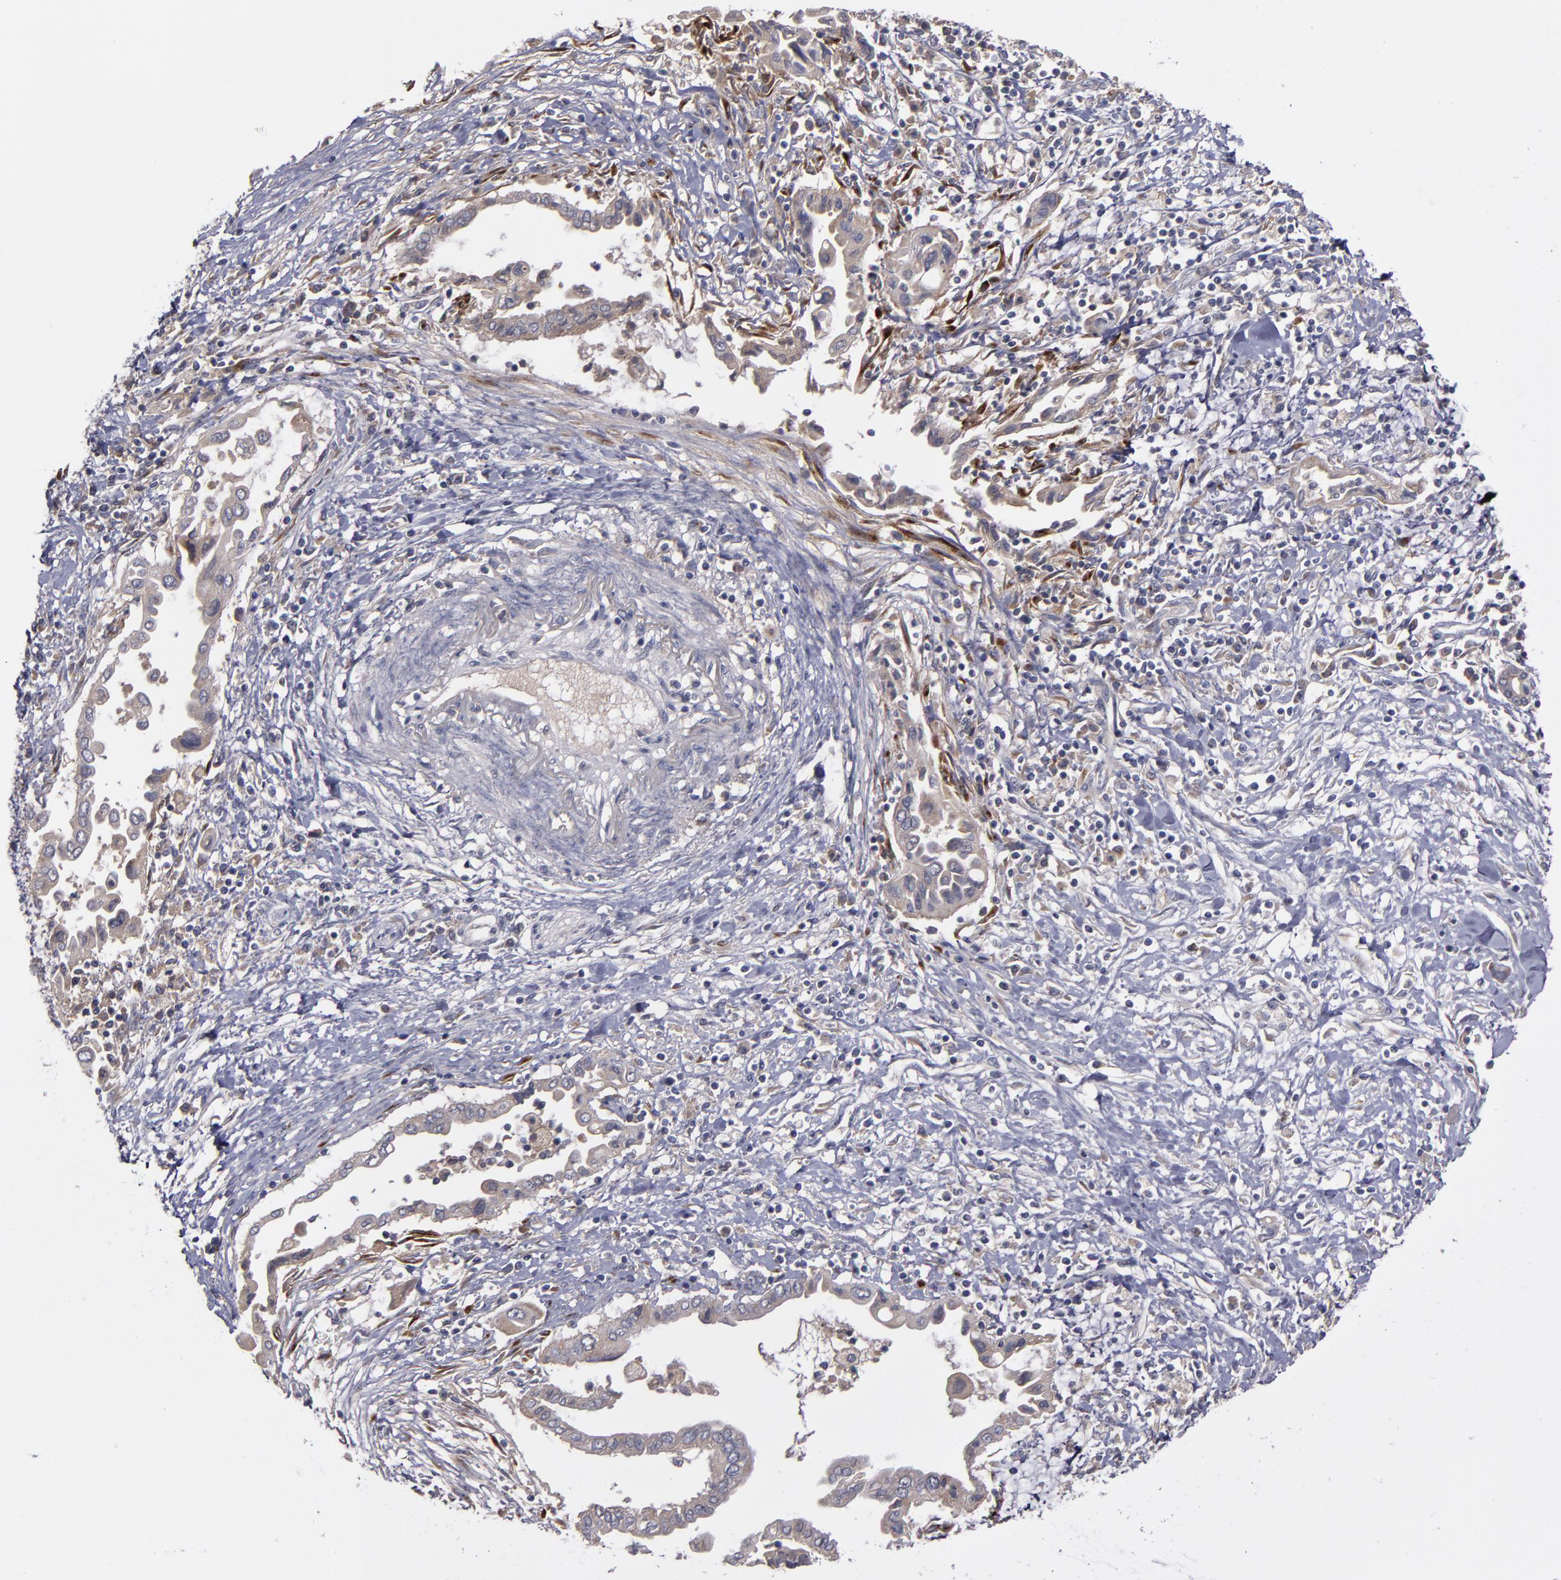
{"staining": {"intensity": "weak", "quantity": ">75%", "location": "cytoplasmic/membranous"}, "tissue": "pancreatic cancer", "cell_type": "Tumor cells", "image_type": "cancer", "snomed": [{"axis": "morphology", "description": "Adenocarcinoma, NOS"}, {"axis": "topography", "description": "Pancreas"}], "caption": "Tumor cells reveal weak cytoplasmic/membranous expression in approximately >75% of cells in pancreatic cancer.", "gene": "MMP11", "patient": {"sex": "female", "age": 57}}